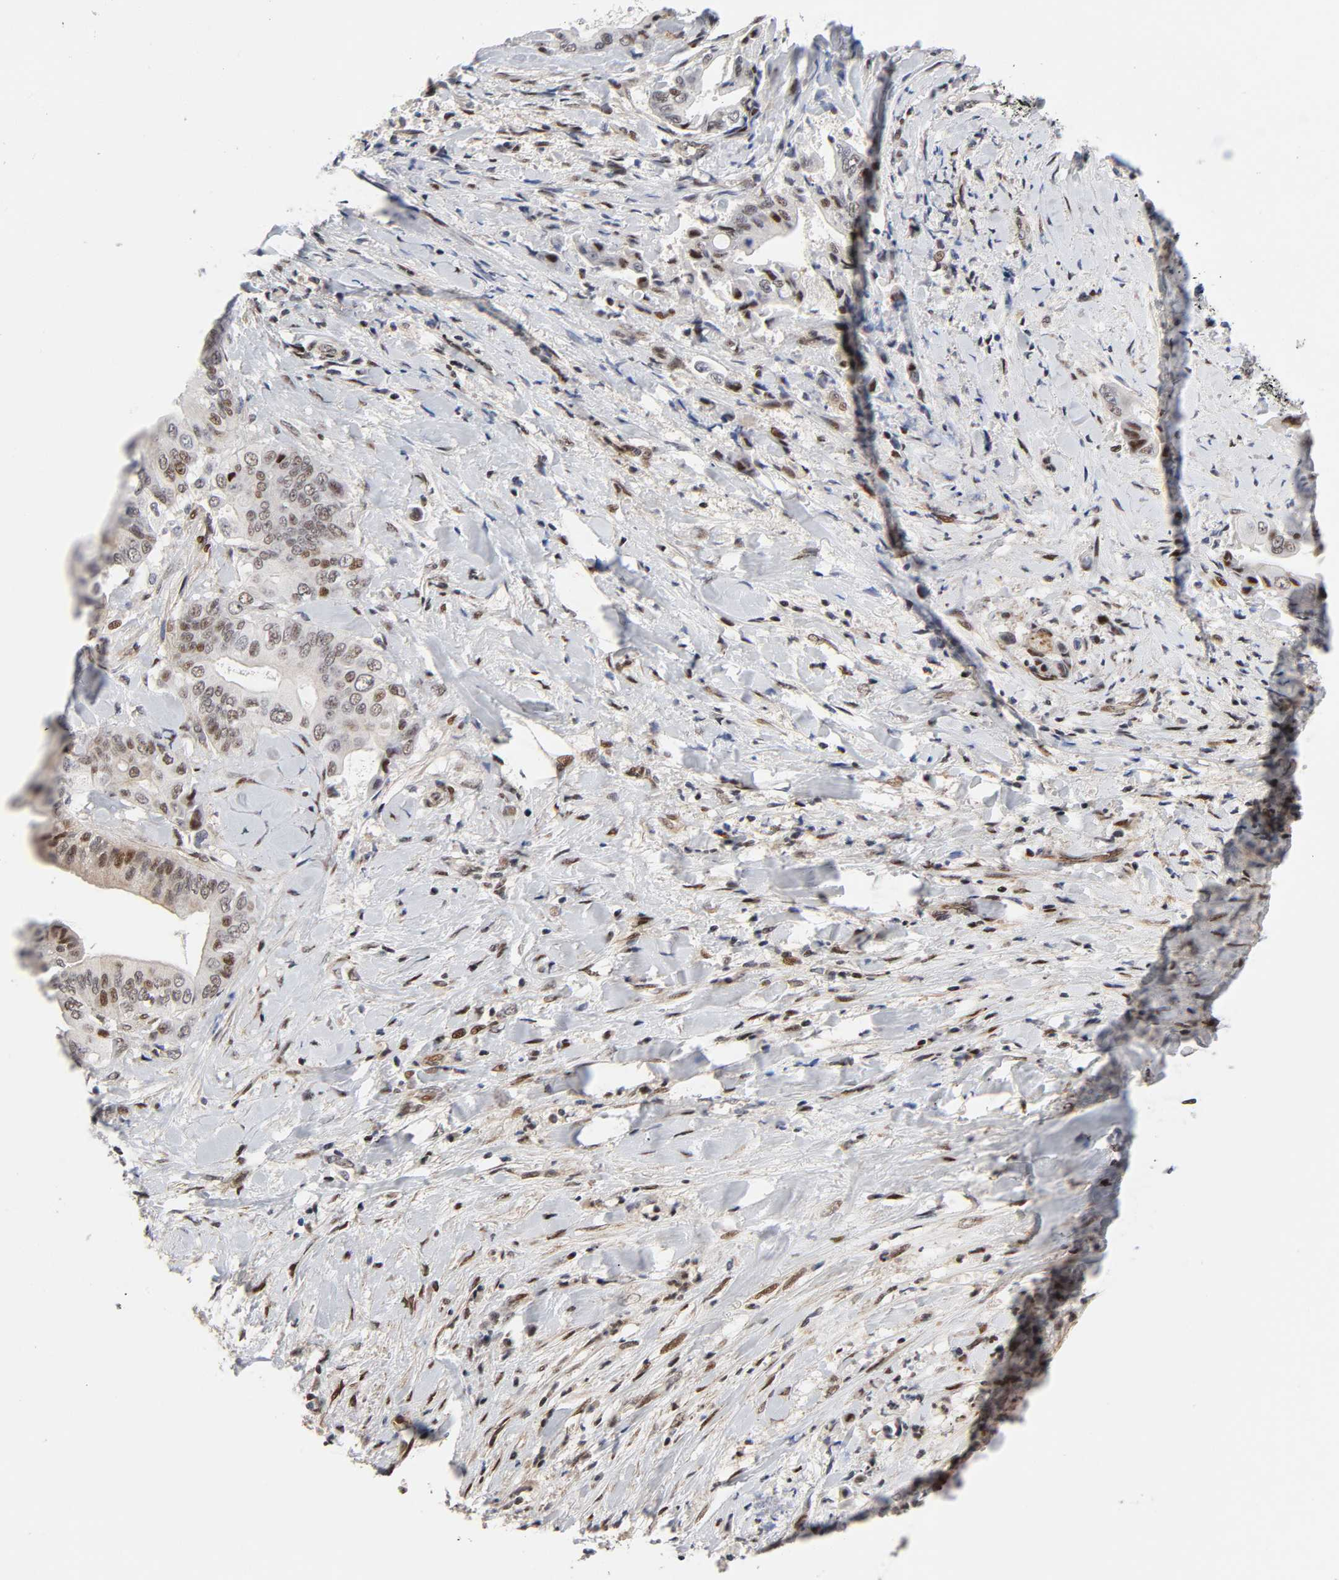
{"staining": {"intensity": "weak", "quantity": ">75%", "location": "nuclear"}, "tissue": "liver cancer", "cell_type": "Tumor cells", "image_type": "cancer", "snomed": [{"axis": "morphology", "description": "Cholangiocarcinoma"}, {"axis": "topography", "description": "Liver"}], "caption": "This is an image of immunohistochemistry staining of liver cholangiocarcinoma, which shows weak positivity in the nuclear of tumor cells.", "gene": "STK38", "patient": {"sex": "male", "age": 58}}